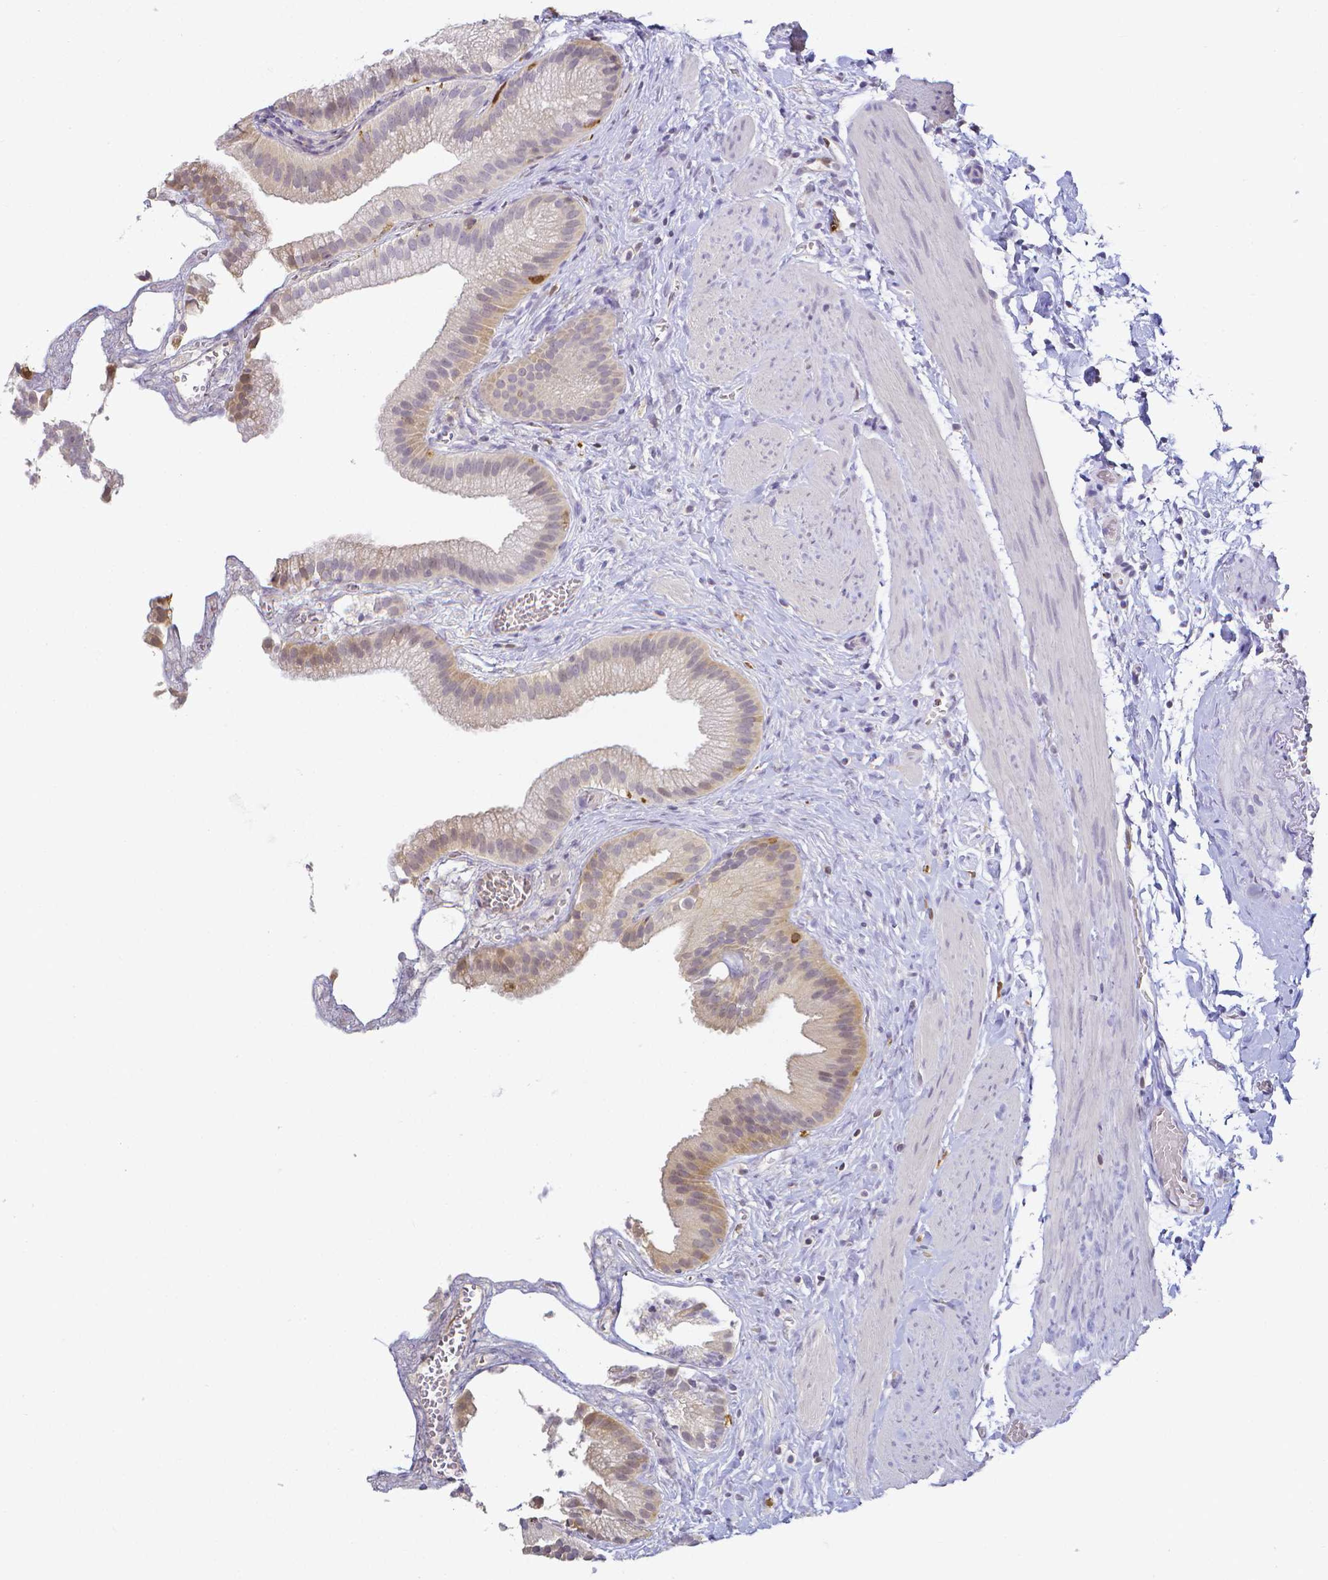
{"staining": {"intensity": "weak", "quantity": "<25%", "location": "cytoplasmic/membranous"}, "tissue": "gallbladder", "cell_type": "Glandular cells", "image_type": "normal", "snomed": [{"axis": "morphology", "description": "Normal tissue, NOS"}, {"axis": "topography", "description": "Gallbladder"}], "caption": "The IHC micrograph has no significant expression in glandular cells of gallbladder. The staining was performed using DAB (3,3'-diaminobenzidine) to visualize the protein expression in brown, while the nuclei were stained in blue with hematoxylin (Magnification: 20x).", "gene": "COTL1", "patient": {"sex": "female", "age": 63}}